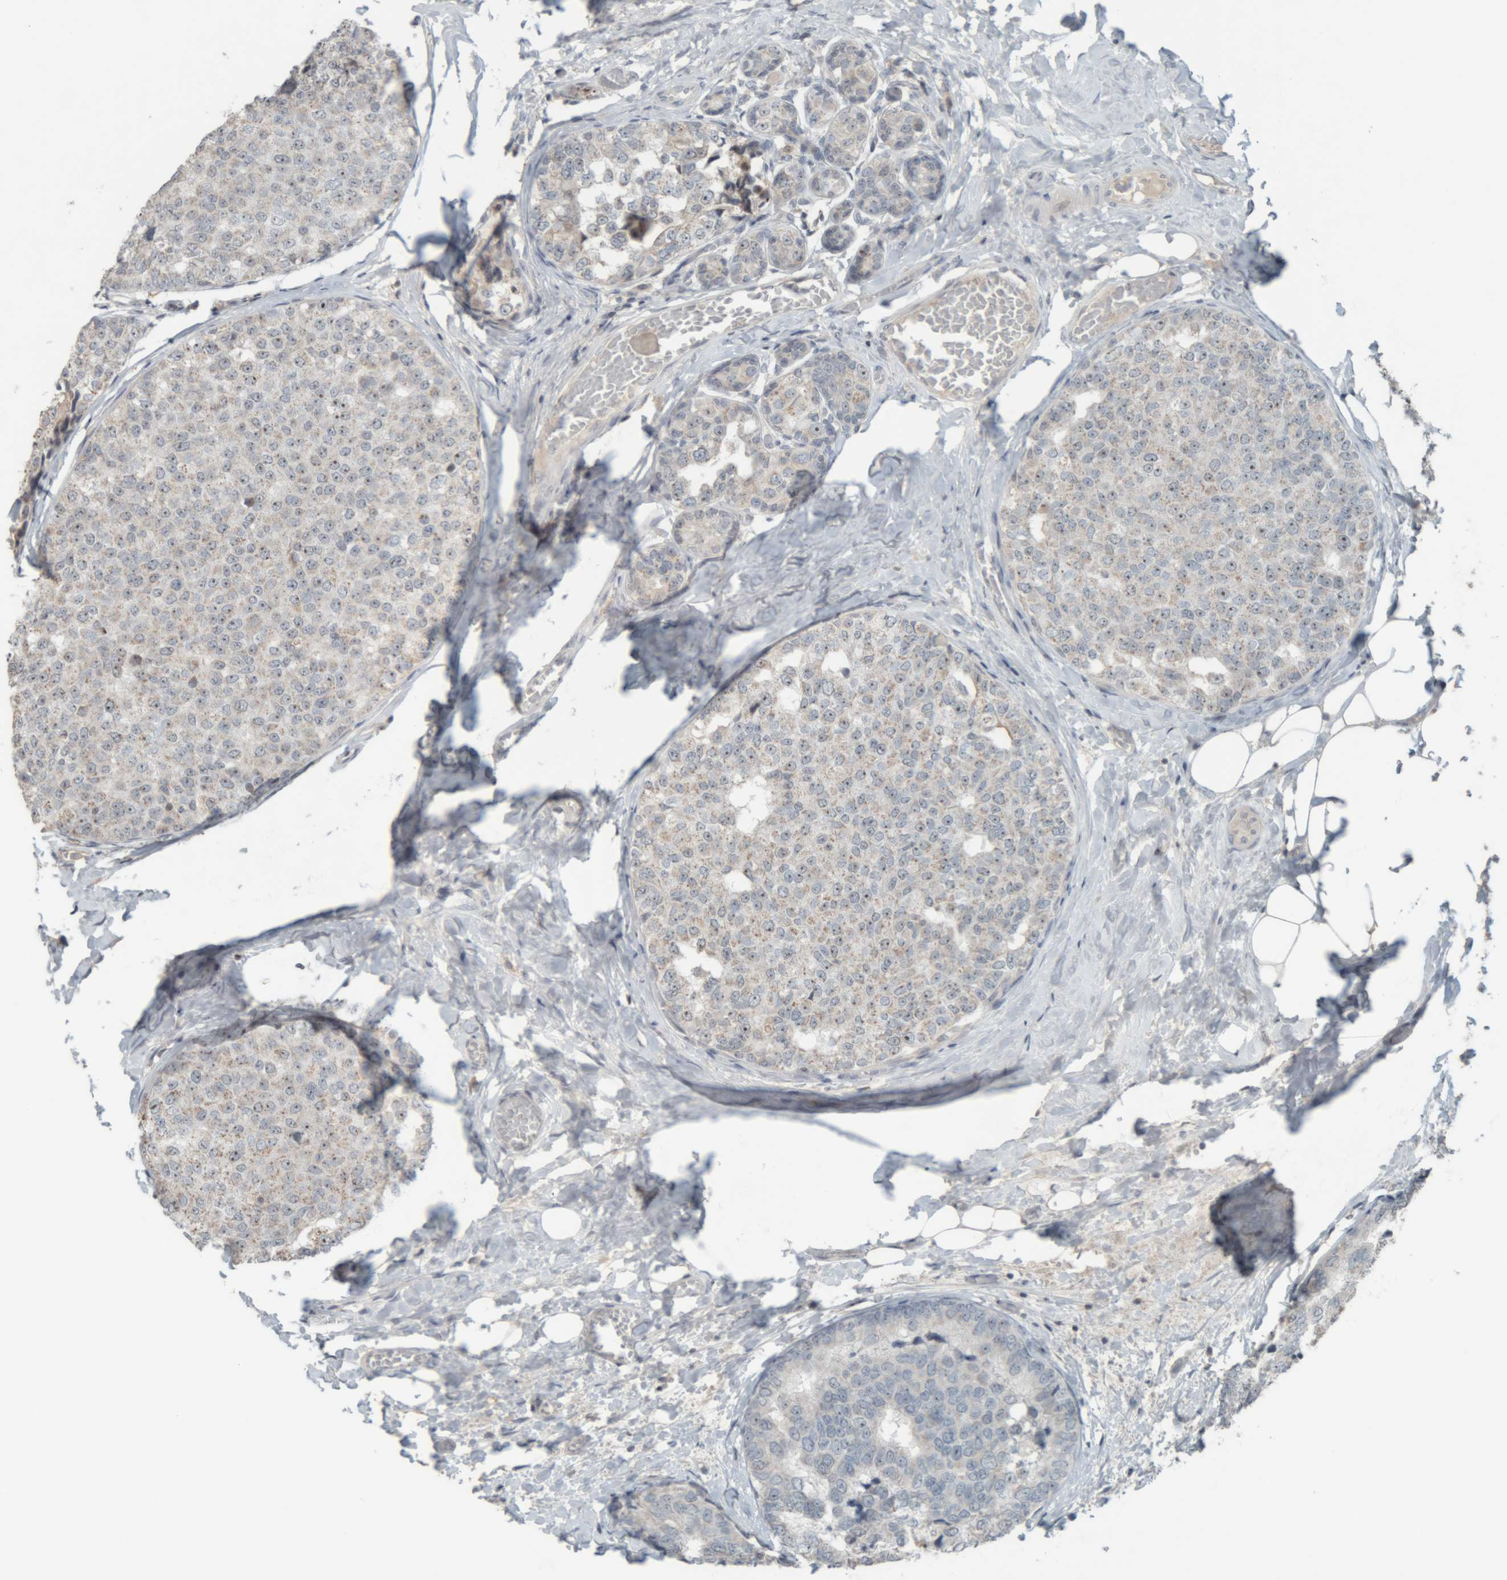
{"staining": {"intensity": "weak", "quantity": "25%-75%", "location": "cytoplasmic/membranous,nuclear"}, "tissue": "breast cancer", "cell_type": "Tumor cells", "image_type": "cancer", "snomed": [{"axis": "morphology", "description": "Normal tissue, NOS"}, {"axis": "morphology", "description": "Duct carcinoma"}, {"axis": "topography", "description": "Breast"}], "caption": "Protein expression analysis of human breast cancer (infiltrating ductal carcinoma) reveals weak cytoplasmic/membranous and nuclear staining in about 25%-75% of tumor cells.", "gene": "RPF1", "patient": {"sex": "female", "age": 43}}